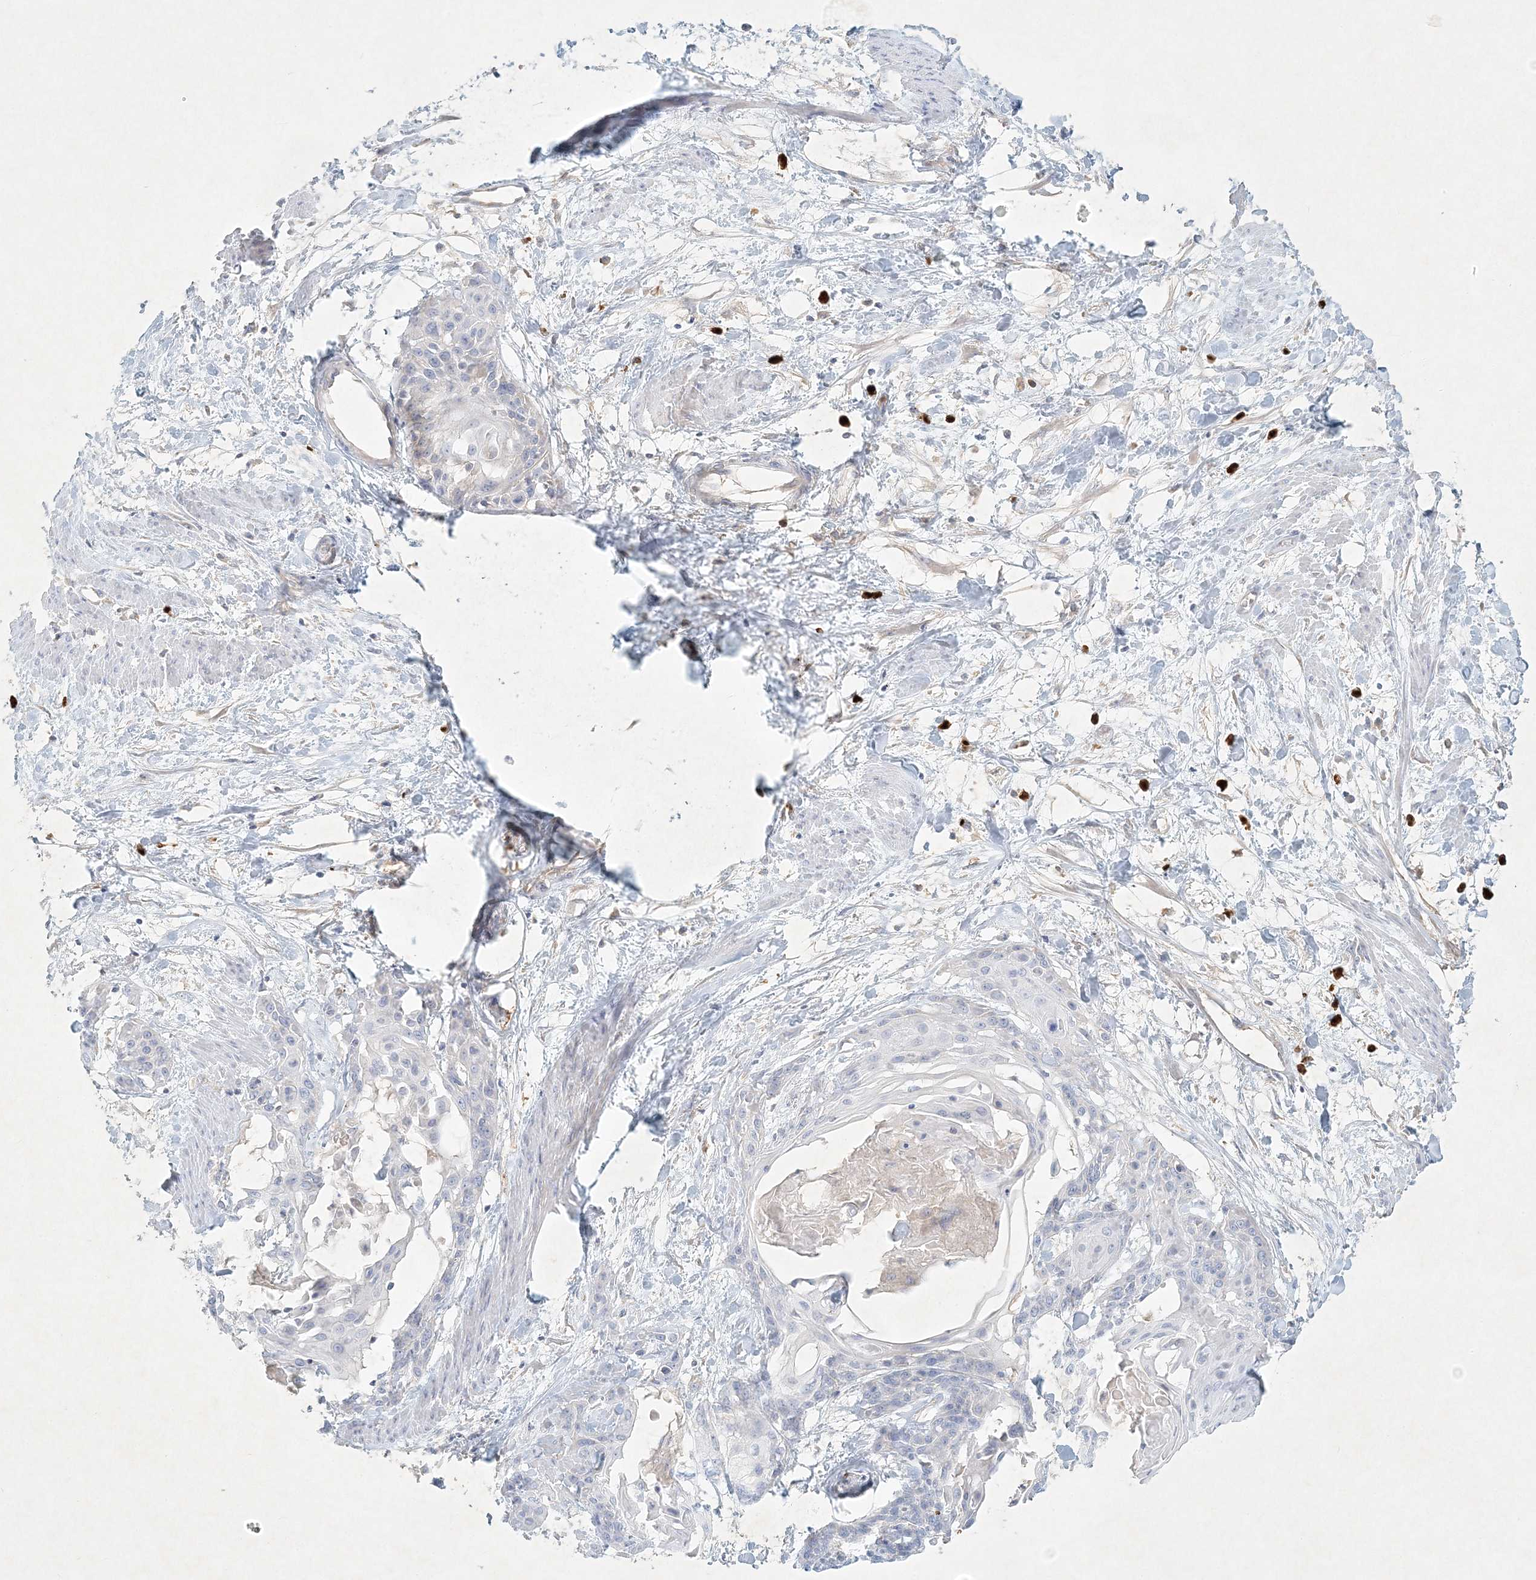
{"staining": {"intensity": "negative", "quantity": "none", "location": "none"}, "tissue": "cervical cancer", "cell_type": "Tumor cells", "image_type": "cancer", "snomed": [{"axis": "morphology", "description": "Squamous cell carcinoma, NOS"}, {"axis": "topography", "description": "Cervix"}], "caption": "This is a image of immunohistochemistry staining of cervical cancer, which shows no positivity in tumor cells.", "gene": "STK11IP", "patient": {"sex": "female", "age": 57}}